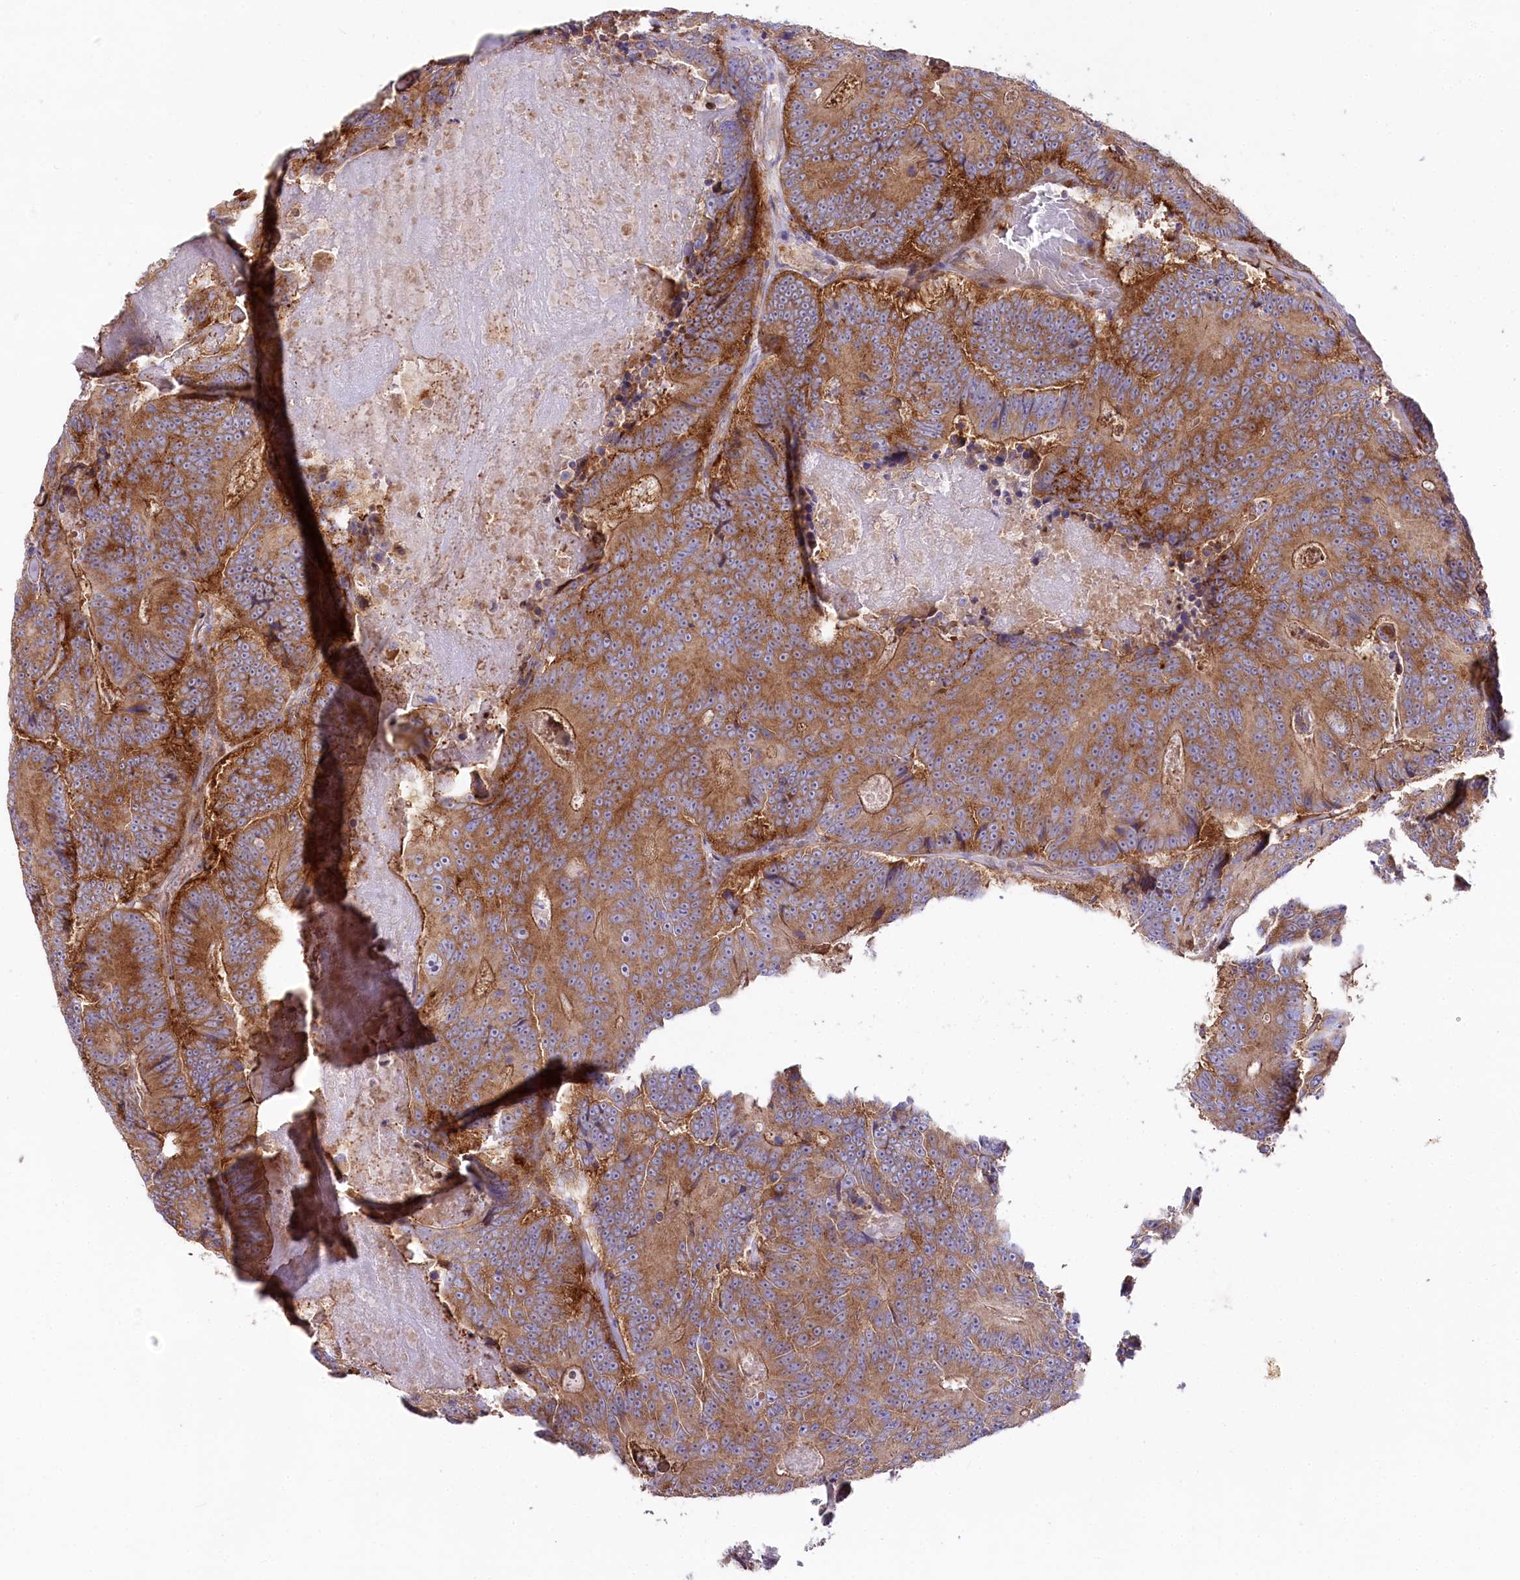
{"staining": {"intensity": "moderate", "quantity": ">75%", "location": "cytoplasmic/membranous"}, "tissue": "colorectal cancer", "cell_type": "Tumor cells", "image_type": "cancer", "snomed": [{"axis": "morphology", "description": "Adenocarcinoma, NOS"}, {"axis": "topography", "description": "Colon"}], "caption": "DAB immunohistochemical staining of human colorectal cancer exhibits moderate cytoplasmic/membranous protein positivity in approximately >75% of tumor cells. The protein is stained brown, and the nuclei are stained in blue (DAB (3,3'-diaminobenzidine) IHC with brightfield microscopy, high magnification).", "gene": "STX6", "patient": {"sex": "male", "age": 83}}